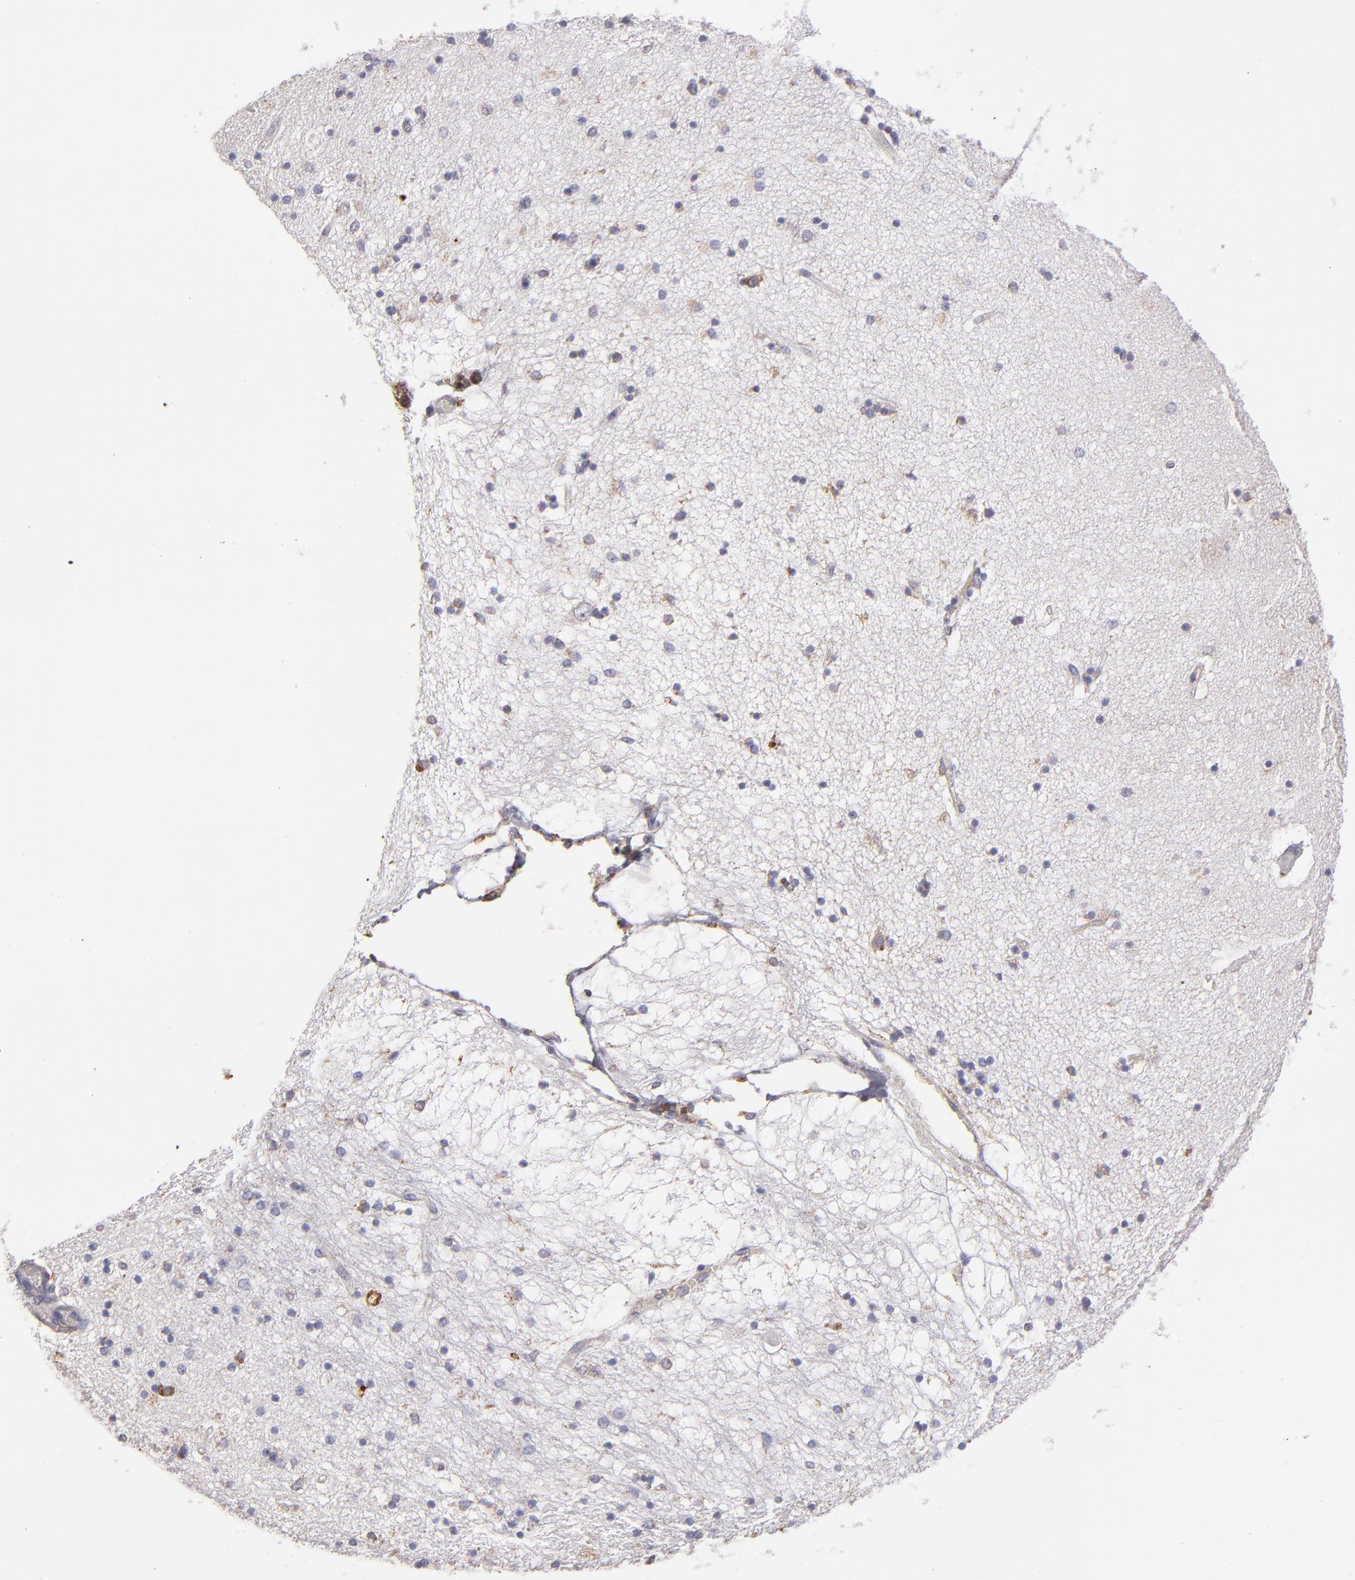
{"staining": {"intensity": "negative", "quantity": "none", "location": "none"}, "tissue": "hippocampus", "cell_type": "Glial cells", "image_type": "normal", "snomed": [{"axis": "morphology", "description": "Normal tissue, NOS"}, {"axis": "topography", "description": "Hippocampus"}], "caption": "A photomicrograph of hippocampus stained for a protein shows no brown staining in glial cells.", "gene": "CALR", "patient": {"sex": "female", "age": 54}}